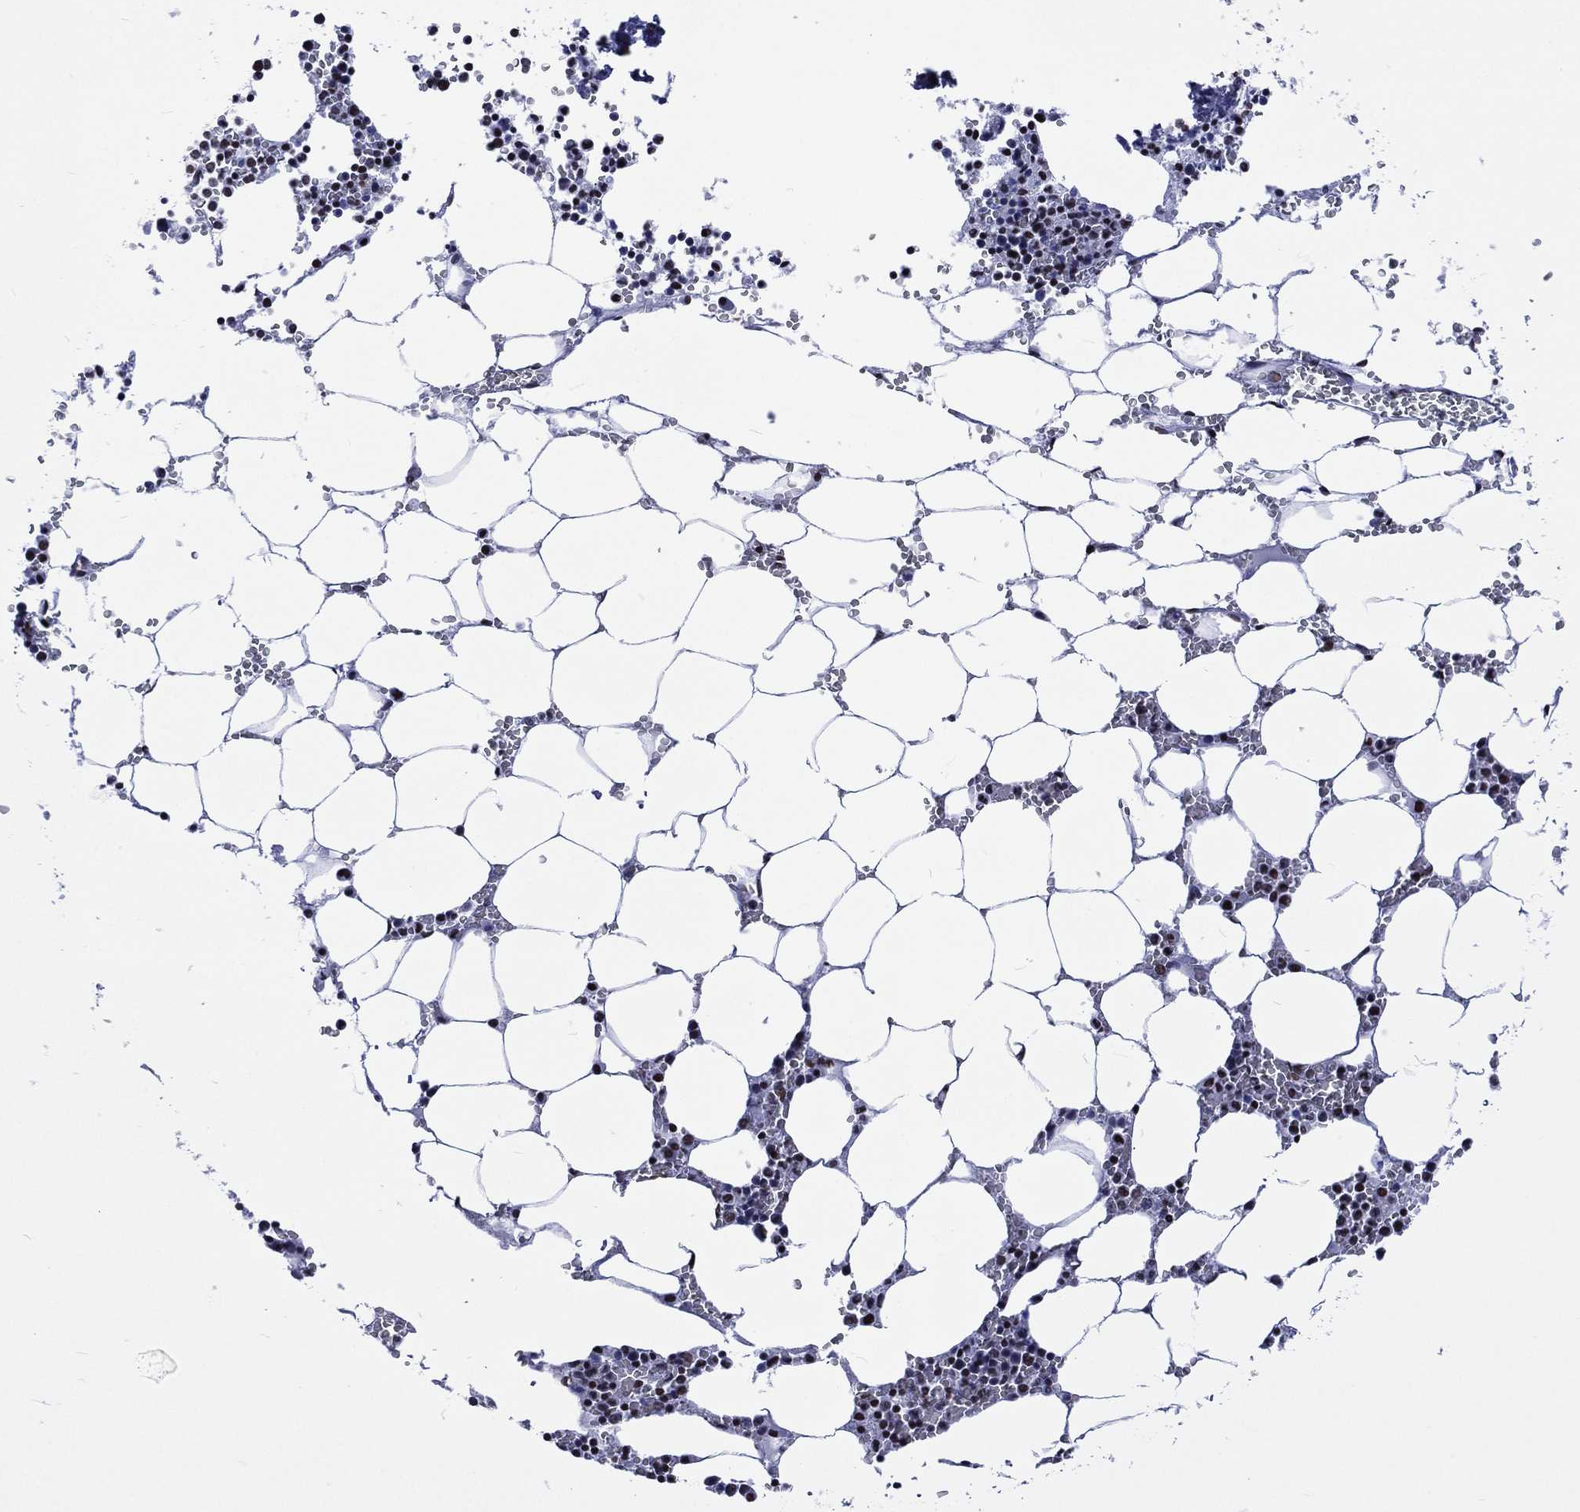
{"staining": {"intensity": "negative", "quantity": "none", "location": "none"}, "tissue": "bone marrow", "cell_type": "Hematopoietic cells", "image_type": "normal", "snomed": [{"axis": "morphology", "description": "Normal tissue, NOS"}, {"axis": "topography", "description": "Bone marrow"}], "caption": "Immunohistochemical staining of unremarkable human bone marrow displays no significant staining in hematopoietic cells. (Stains: DAB immunohistochemistry with hematoxylin counter stain, Microscopy: brightfield microscopy at high magnification).", "gene": "RETREG2", "patient": {"sex": "female", "age": 64}}